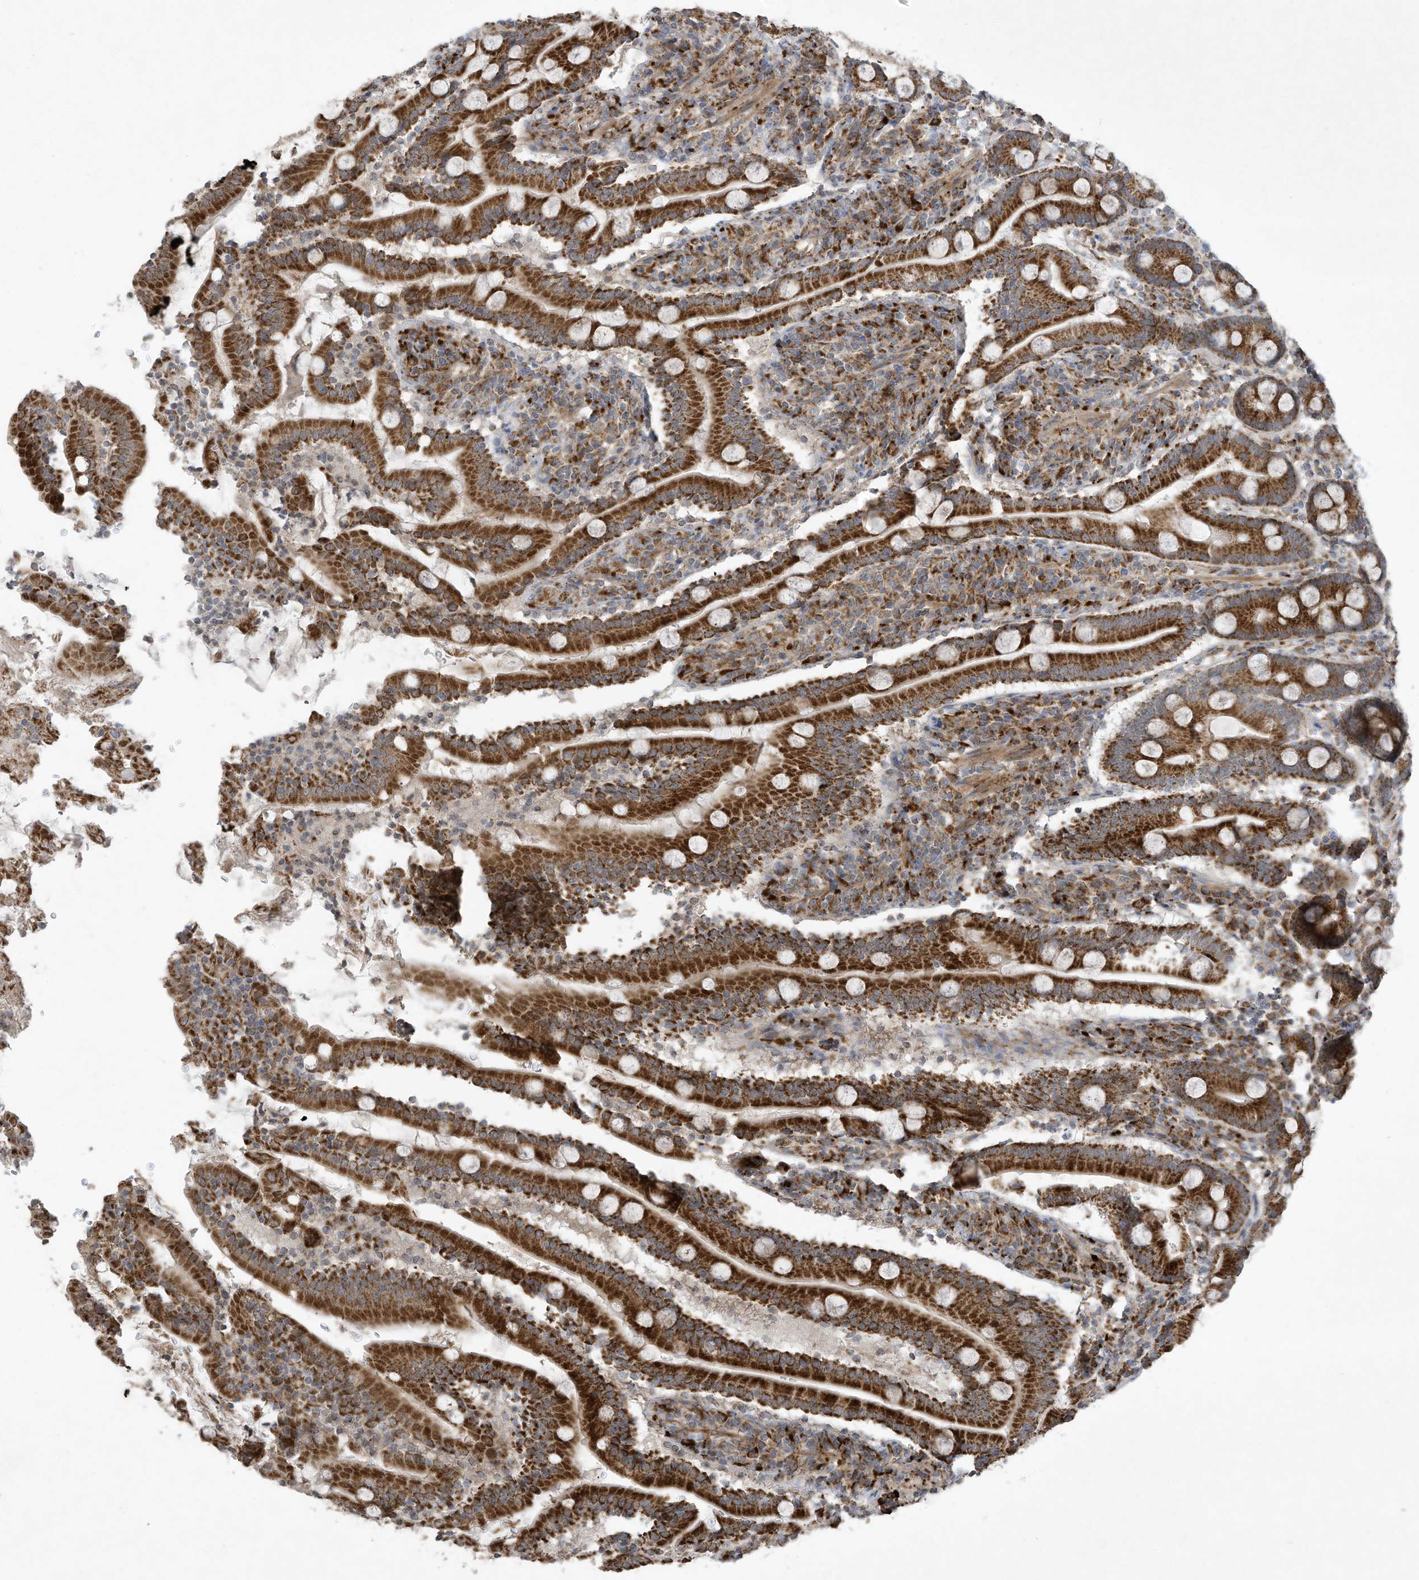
{"staining": {"intensity": "strong", "quantity": ">75%", "location": "cytoplasmic/membranous"}, "tissue": "duodenum", "cell_type": "Glandular cells", "image_type": "normal", "snomed": [{"axis": "morphology", "description": "Normal tissue, NOS"}, {"axis": "topography", "description": "Duodenum"}], "caption": "This micrograph reveals immunohistochemistry staining of benign human duodenum, with high strong cytoplasmic/membranous expression in about >75% of glandular cells.", "gene": "C2orf74", "patient": {"sex": "male", "age": 35}}